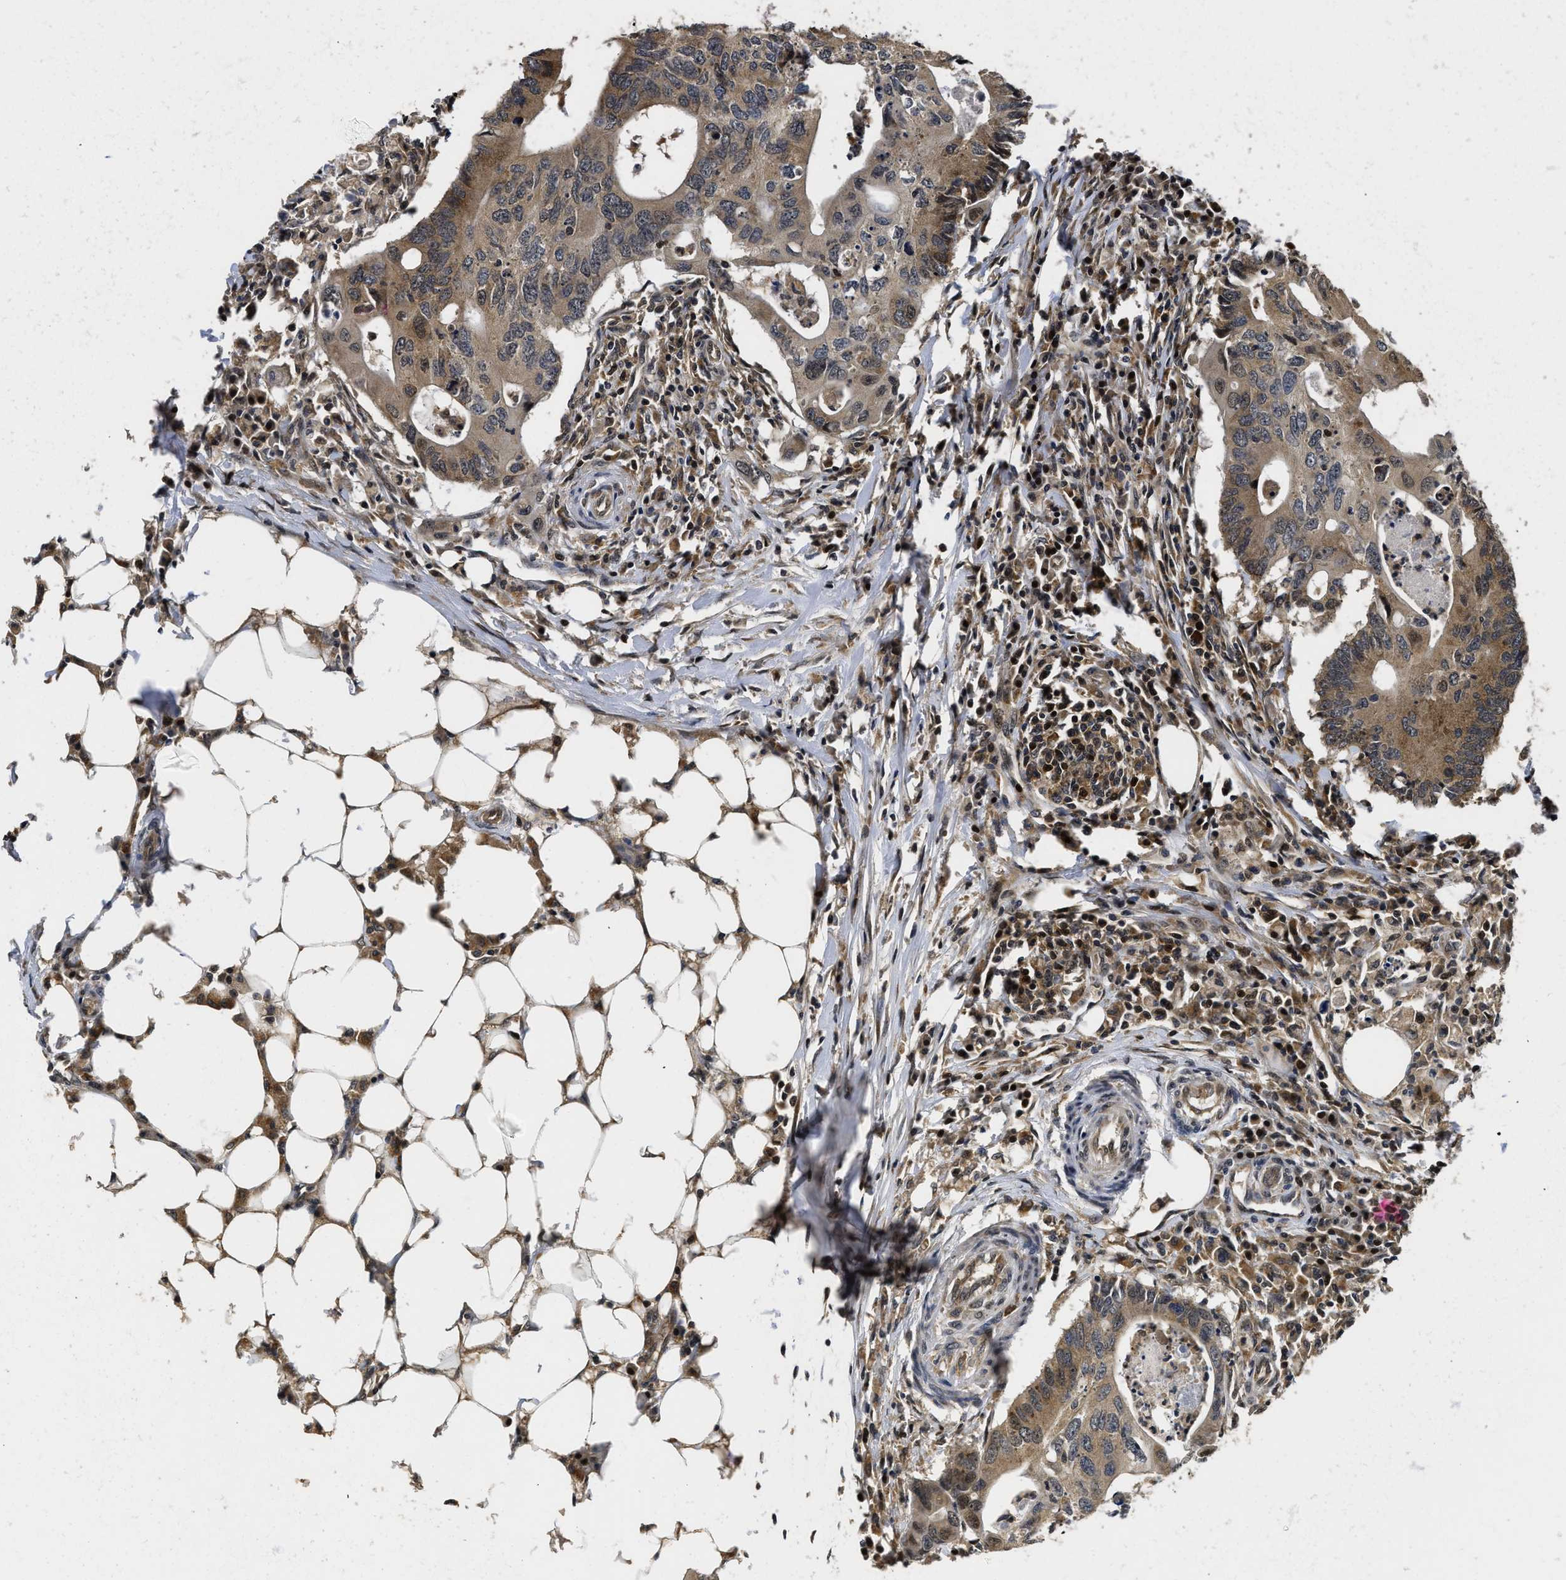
{"staining": {"intensity": "moderate", "quantity": ">75%", "location": "cytoplasmic/membranous"}, "tissue": "colorectal cancer", "cell_type": "Tumor cells", "image_type": "cancer", "snomed": [{"axis": "morphology", "description": "Adenocarcinoma, NOS"}, {"axis": "topography", "description": "Colon"}], "caption": "Human colorectal adenocarcinoma stained for a protein (brown) reveals moderate cytoplasmic/membranous positive staining in about >75% of tumor cells.", "gene": "ADSL", "patient": {"sex": "male", "age": 71}}